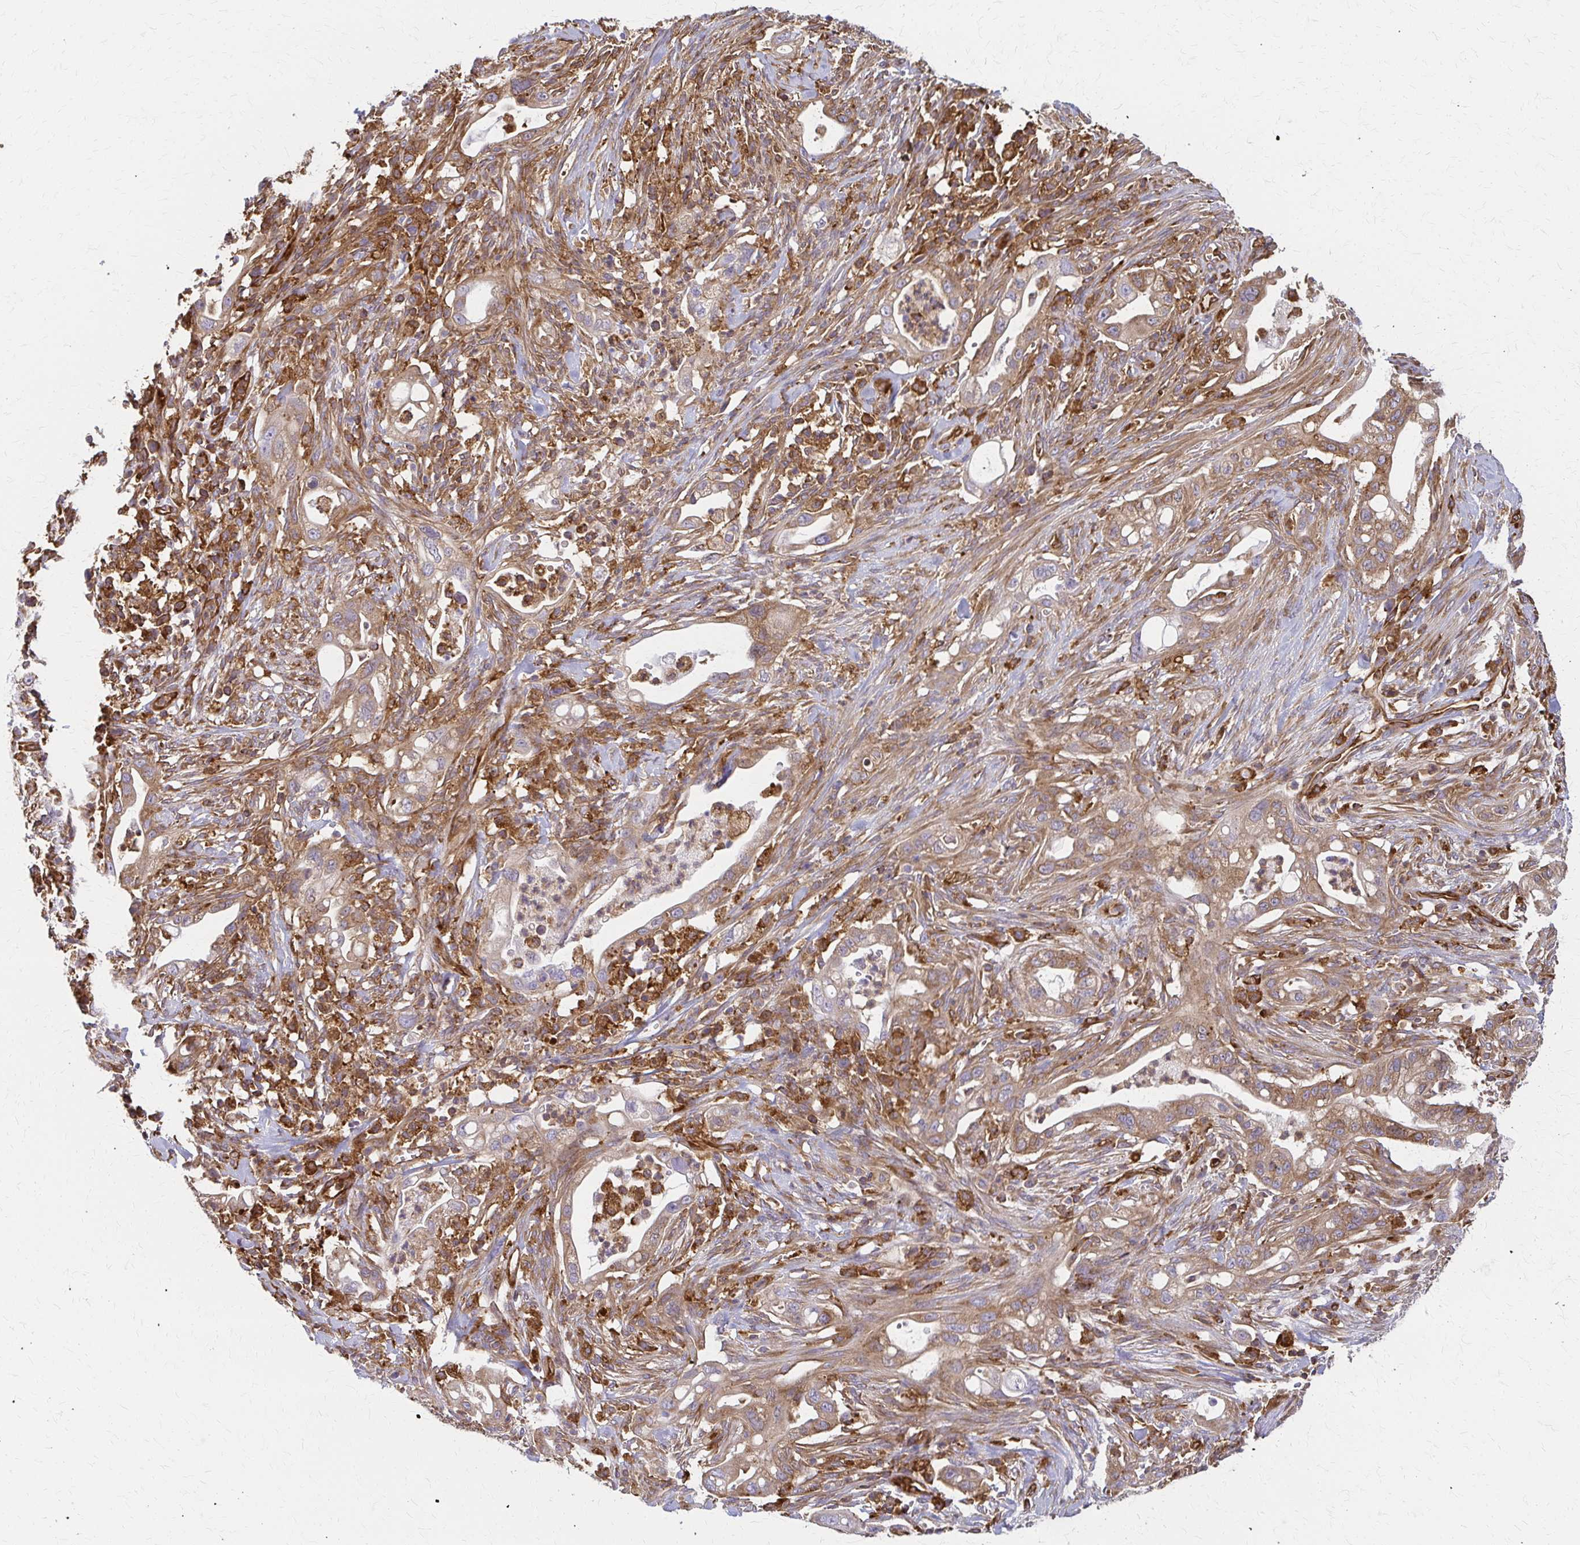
{"staining": {"intensity": "moderate", "quantity": ">75%", "location": "cytoplasmic/membranous"}, "tissue": "pancreatic cancer", "cell_type": "Tumor cells", "image_type": "cancer", "snomed": [{"axis": "morphology", "description": "Adenocarcinoma, NOS"}, {"axis": "topography", "description": "Pancreas"}], "caption": "Adenocarcinoma (pancreatic) stained for a protein demonstrates moderate cytoplasmic/membranous positivity in tumor cells. The staining was performed using DAB to visualize the protein expression in brown, while the nuclei were stained in blue with hematoxylin (Magnification: 20x).", "gene": "WASF2", "patient": {"sex": "male", "age": 44}}